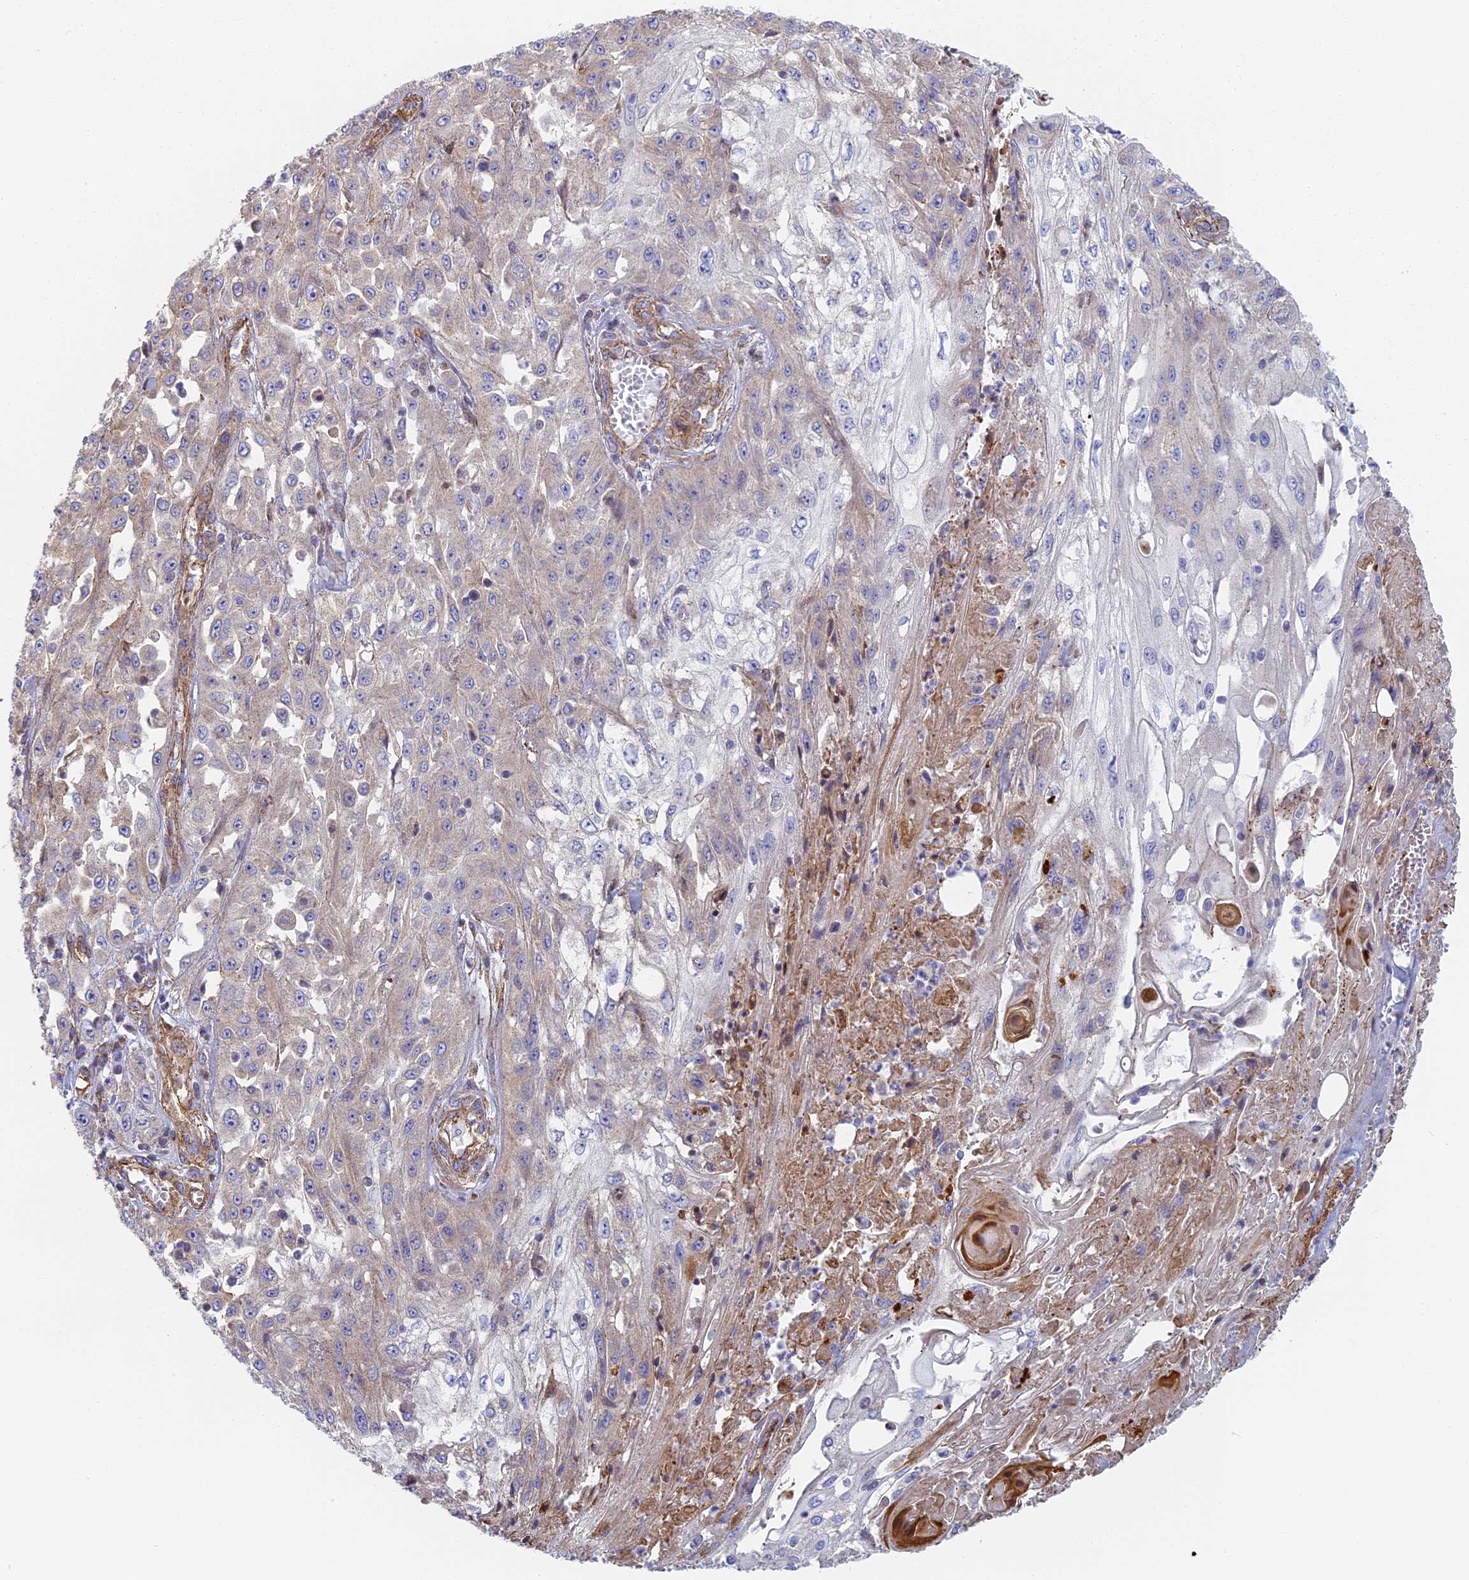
{"staining": {"intensity": "negative", "quantity": "none", "location": "none"}, "tissue": "skin cancer", "cell_type": "Tumor cells", "image_type": "cancer", "snomed": [{"axis": "morphology", "description": "Squamous cell carcinoma, NOS"}, {"axis": "morphology", "description": "Squamous cell carcinoma, metastatic, NOS"}, {"axis": "topography", "description": "Skin"}, {"axis": "topography", "description": "Lymph node"}], "caption": "The micrograph demonstrates no staining of tumor cells in skin squamous cell carcinoma. Brightfield microscopy of immunohistochemistry (IHC) stained with DAB (brown) and hematoxylin (blue), captured at high magnification.", "gene": "DDA1", "patient": {"sex": "male", "age": 75}}